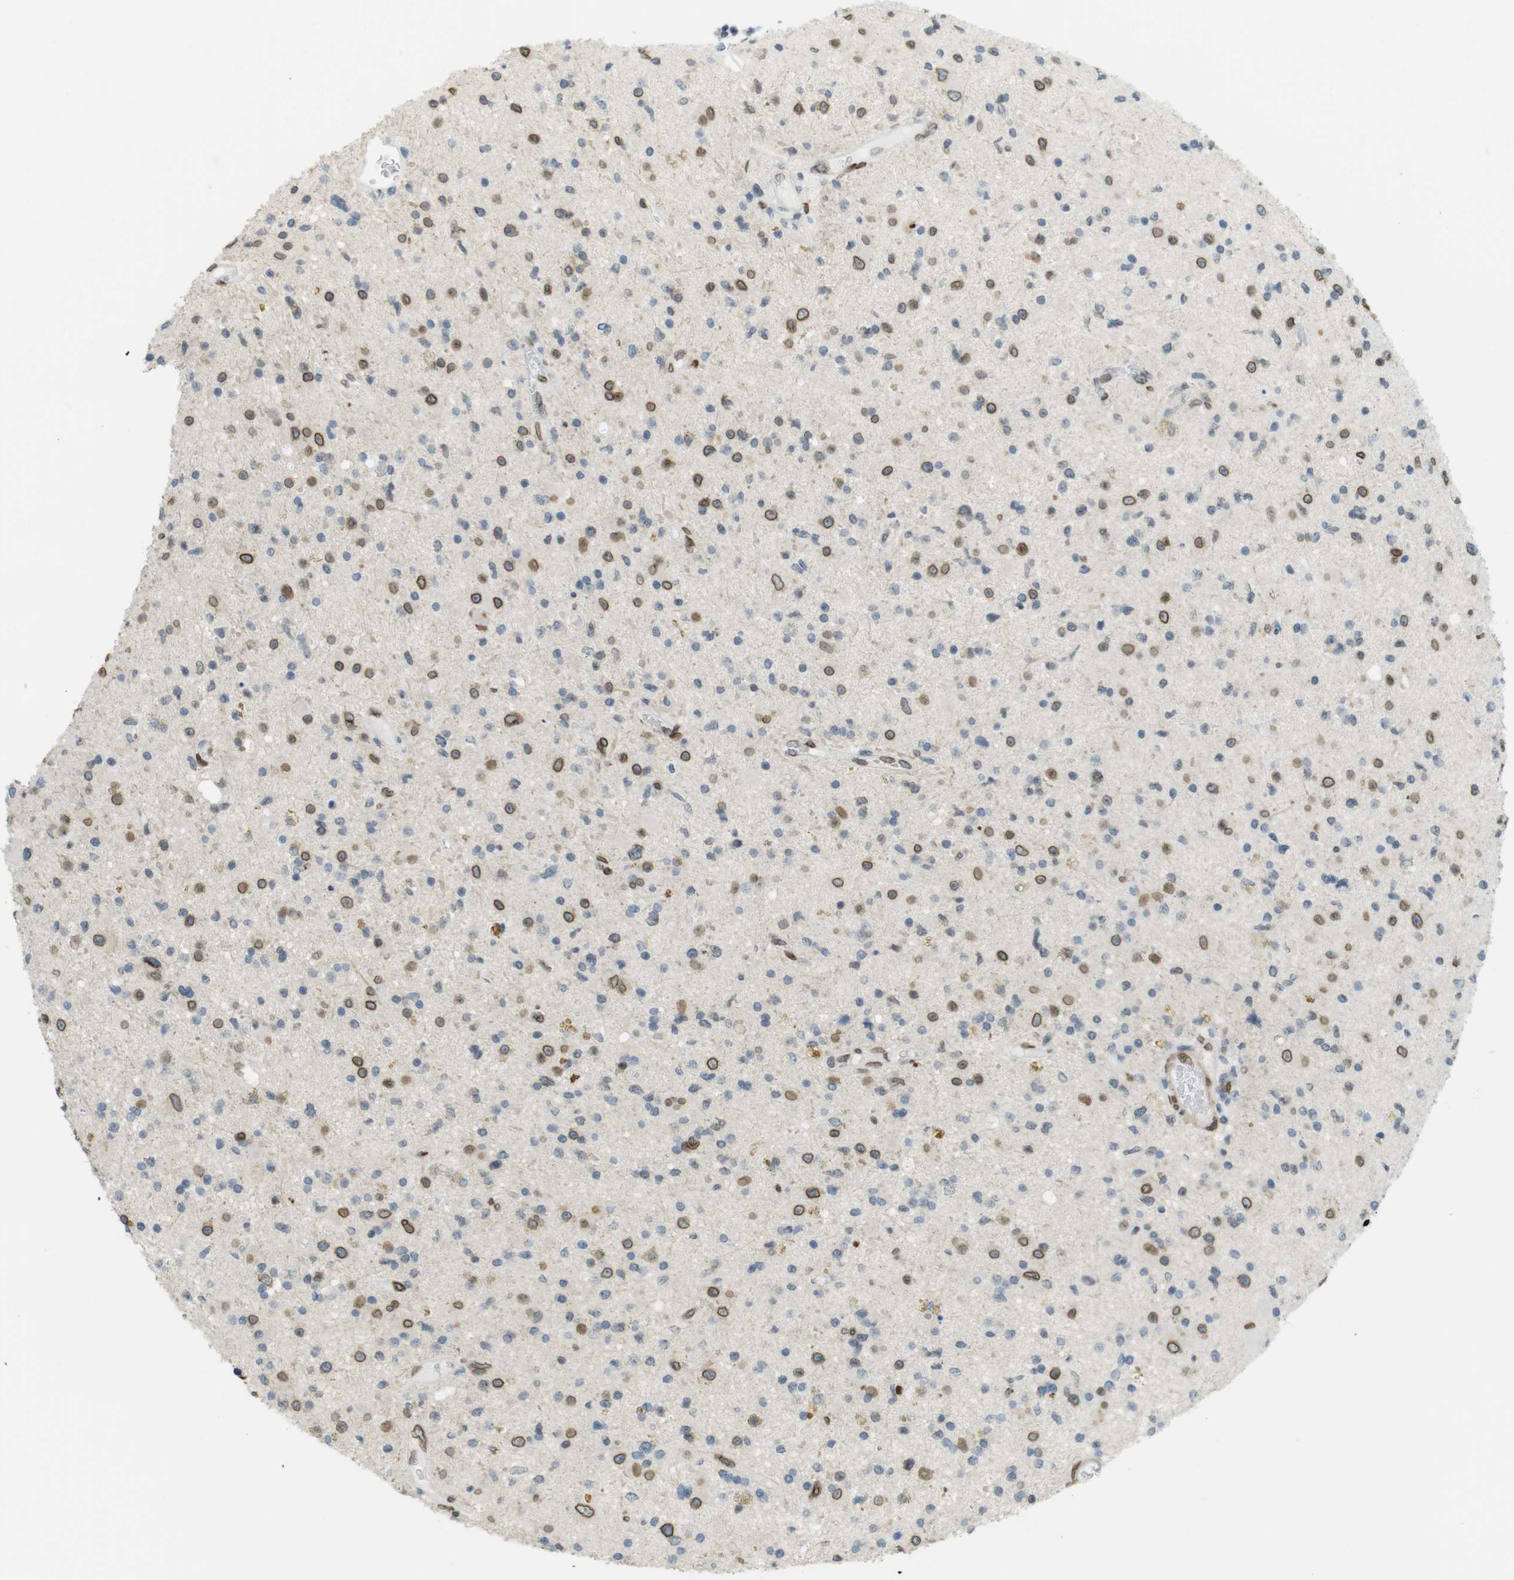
{"staining": {"intensity": "moderate", "quantity": "25%-75%", "location": "cytoplasmic/membranous,nuclear"}, "tissue": "glioma", "cell_type": "Tumor cells", "image_type": "cancer", "snomed": [{"axis": "morphology", "description": "Glioma, malignant, High grade"}, {"axis": "topography", "description": "Brain"}], "caption": "A brown stain highlights moderate cytoplasmic/membranous and nuclear staining of a protein in malignant high-grade glioma tumor cells.", "gene": "ARL6IP6", "patient": {"sex": "male", "age": 33}}